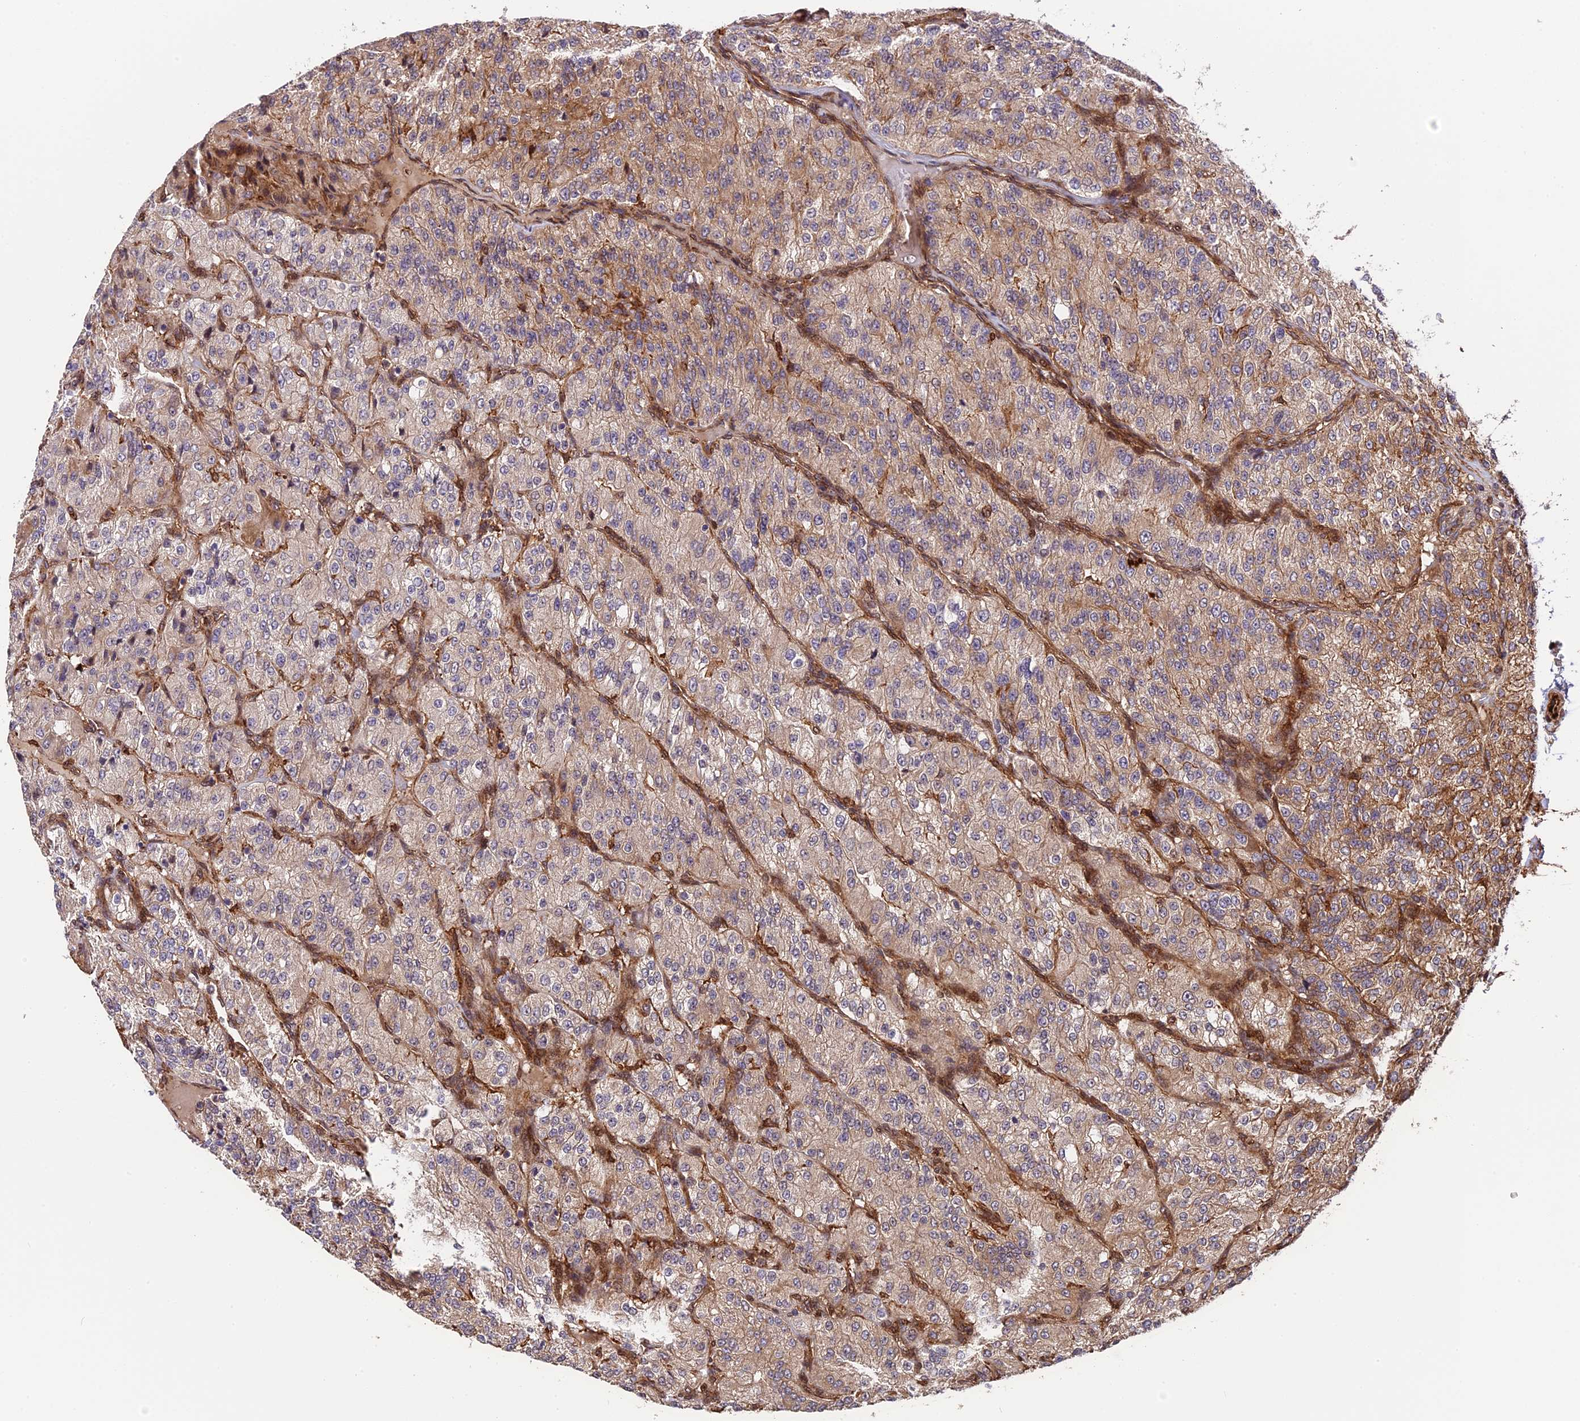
{"staining": {"intensity": "moderate", "quantity": "25%-75%", "location": "cytoplasmic/membranous"}, "tissue": "renal cancer", "cell_type": "Tumor cells", "image_type": "cancer", "snomed": [{"axis": "morphology", "description": "Adenocarcinoma, NOS"}, {"axis": "topography", "description": "Kidney"}], "caption": "This is a photomicrograph of immunohistochemistry staining of adenocarcinoma (renal), which shows moderate positivity in the cytoplasmic/membranous of tumor cells.", "gene": "HERPUD1", "patient": {"sex": "female", "age": 63}}